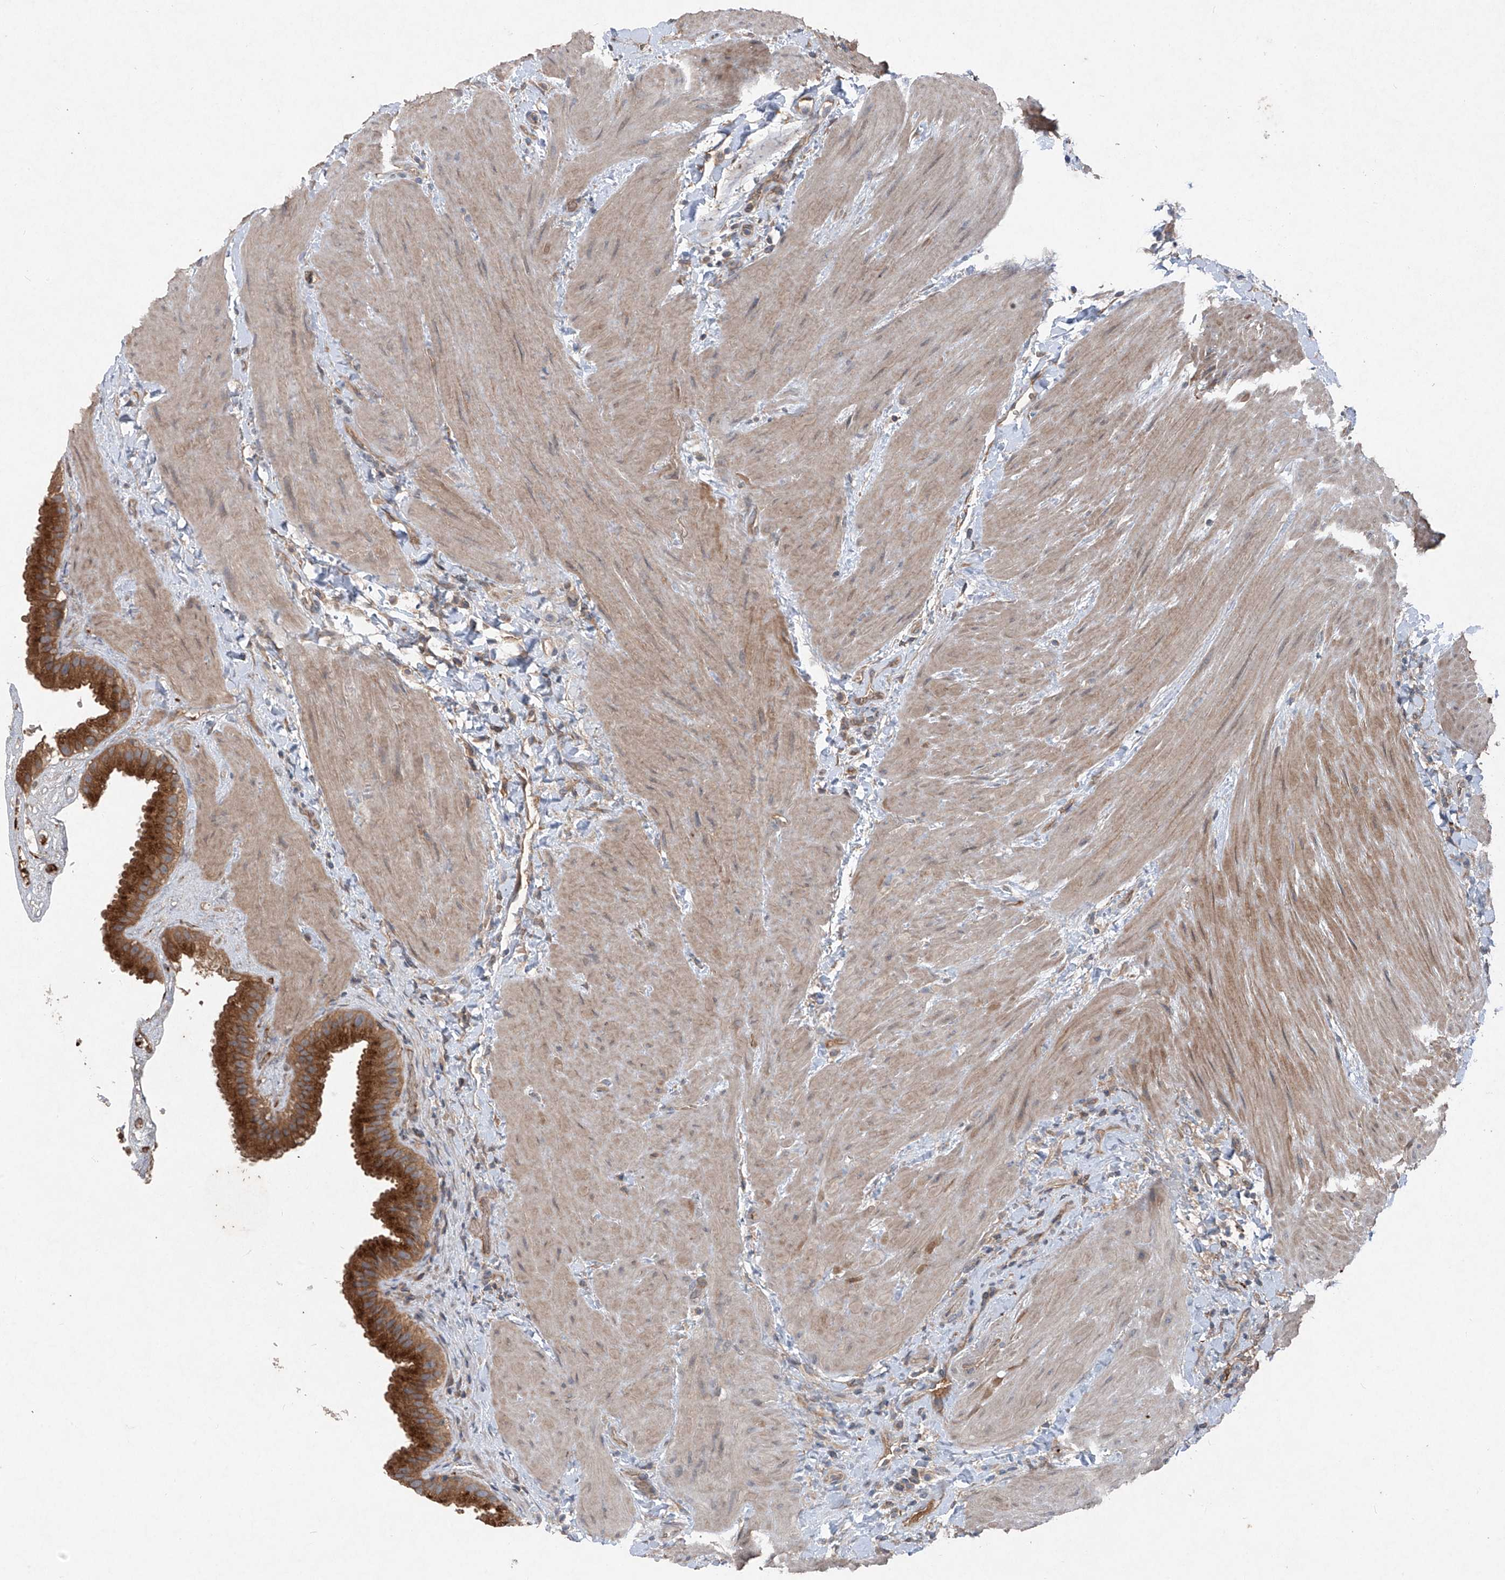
{"staining": {"intensity": "strong", "quantity": ">75%", "location": "cytoplasmic/membranous"}, "tissue": "gallbladder", "cell_type": "Glandular cells", "image_type": "normal", "snomed": [{"axis": "morphology", "description": "Normal tissue, NOS"}, {"axis": "topography", "description": "Gallbladder"}], "caption": "Human gallbladder stained for a protein (brown) reveals strong cytoplasmic/membranous positive positivity in about >75% of glandular cells.", "gene": "FOXRED2", "patient": {"sex": "male", "age": 55}}